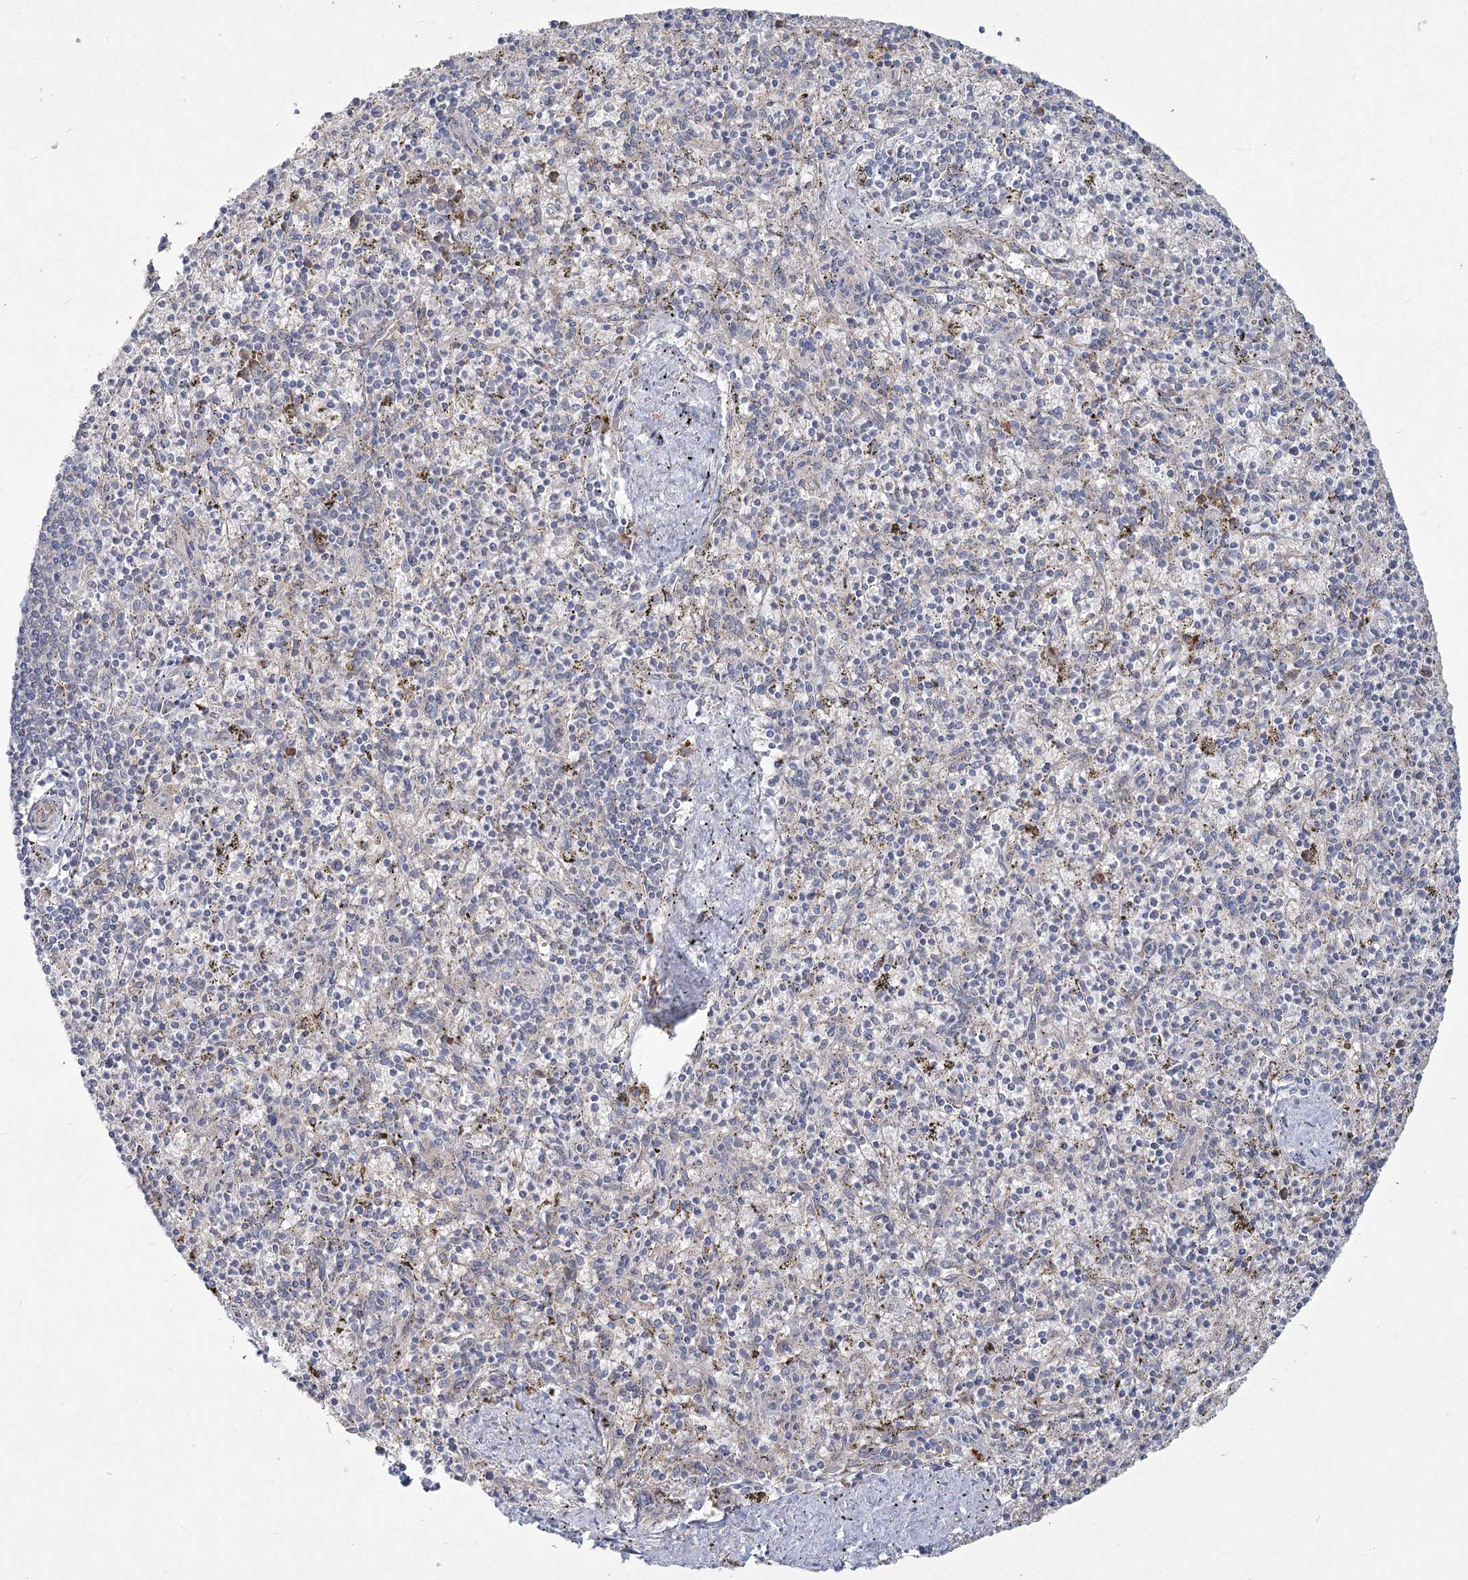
{"staining": {"intensity": "negative", "quantity": "none", "location": "none"}, "tissue": "spleen", "cell_type": "Cells in red pulp", "image_type": "normal", "snomed": [{"axis": "morphology", "description": "Normal tissue, NOS"}, {"axis": "topography", "description": "Spleen"}], "caption": "An IHC micrograph of benign spleen is shown. There is no staining in cells in red pulp of spleen. (Stains: DAB (3,3'-diaminobenzidine) immunohistochemistry (IHC) with hematoxylin counter stain, Microscopy: brightfield microscopy at high magnification).", "gene": "CAMTA1", "patient": {"sex": "male", "age": 72}}